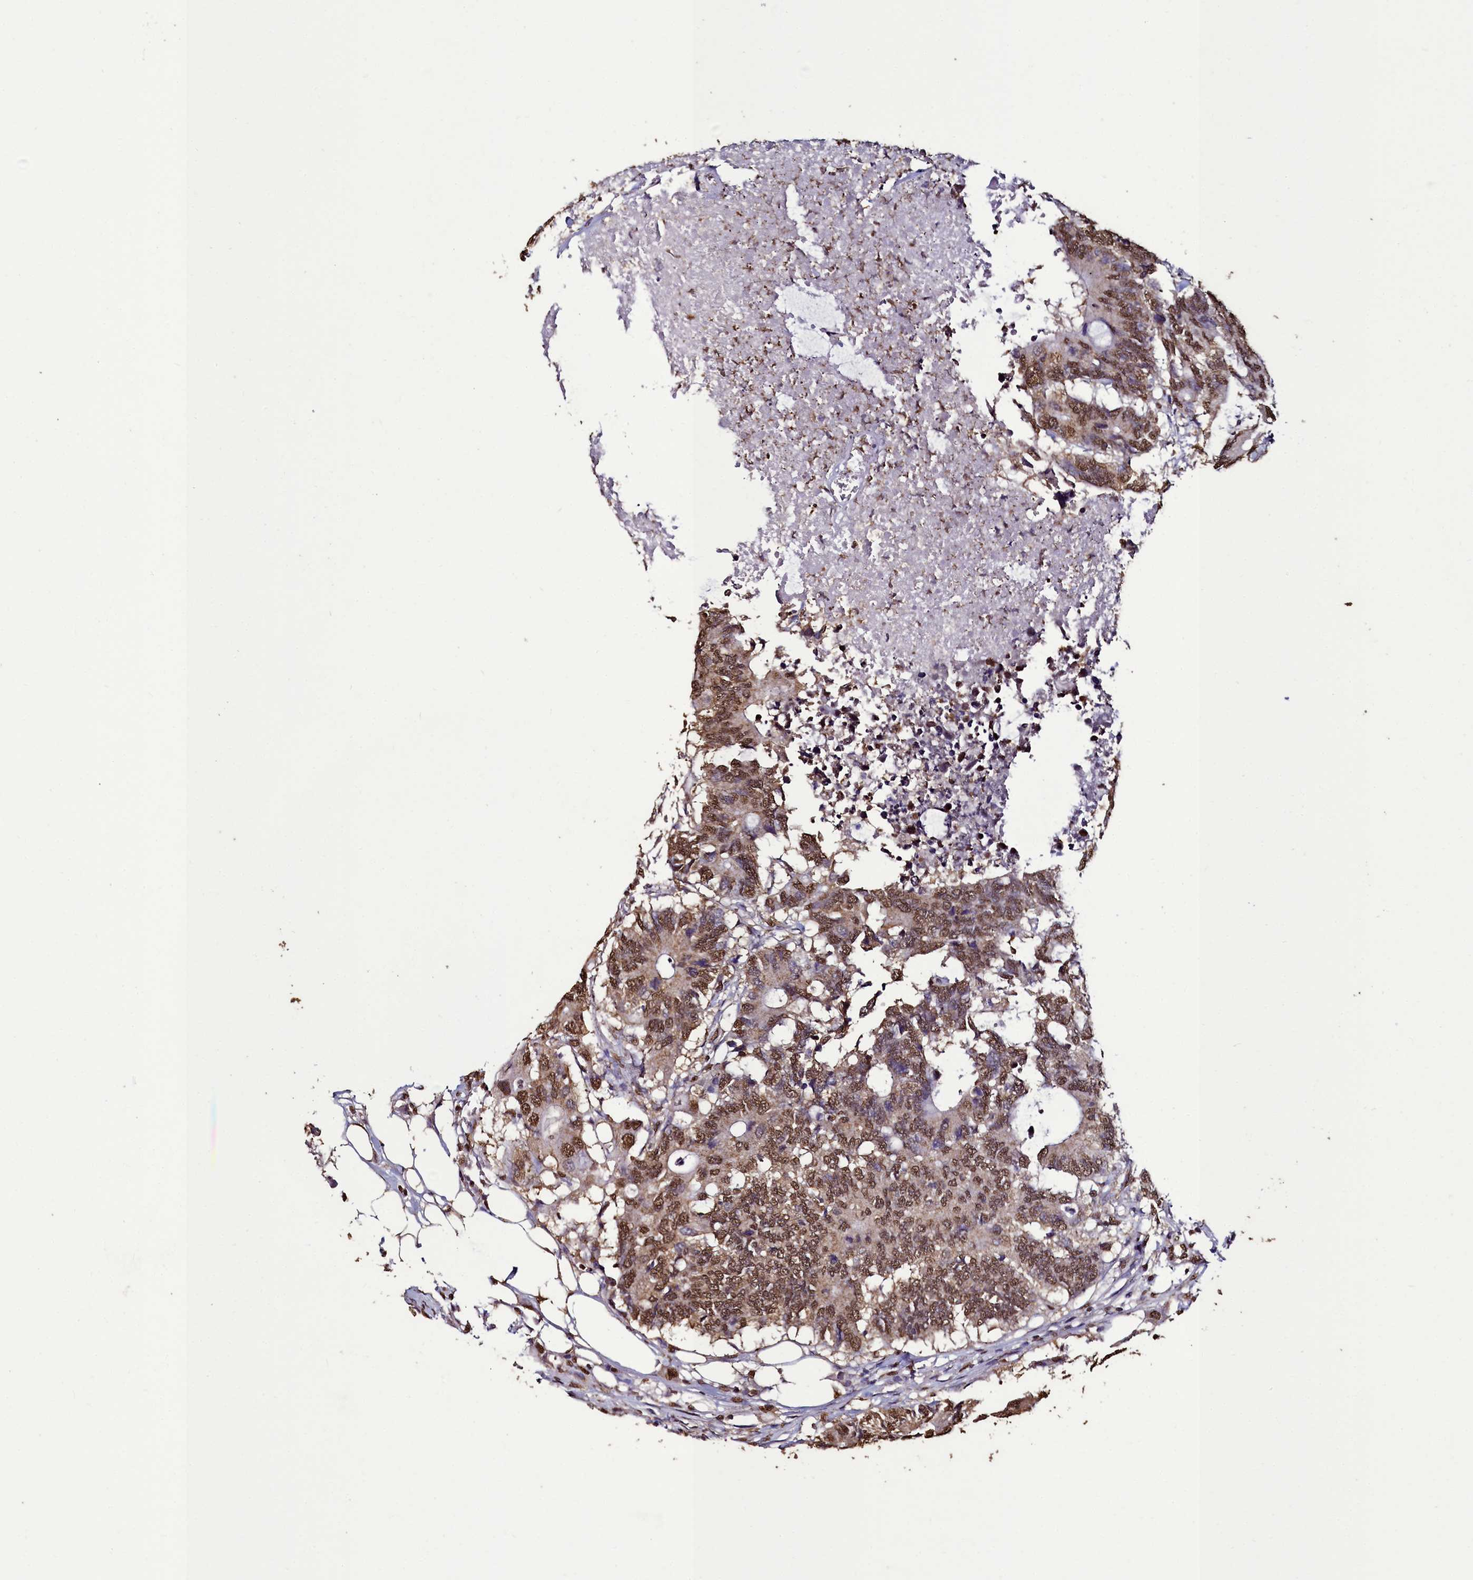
{"staining": {"intensity": "moderate", "quantity": ">75%", "location": "nuclear"}, "tissue": "colorectal cancer", "cell_type": "Tumor cells", "image_type": "cancer", "snomed": [{"axis": "morphology", "description": "Adenocarcinoma, NOS"}, {"axis": "topography", "description": "Colon"}], "caption": "This photomicrograph displays IHC staining of colorectal adenocarcinoma, with medium moderate nuclear expression in approximately >75% of tumor cells.", "gene": "TRIP6", "patient": {"sex": "male", "age": 71}}